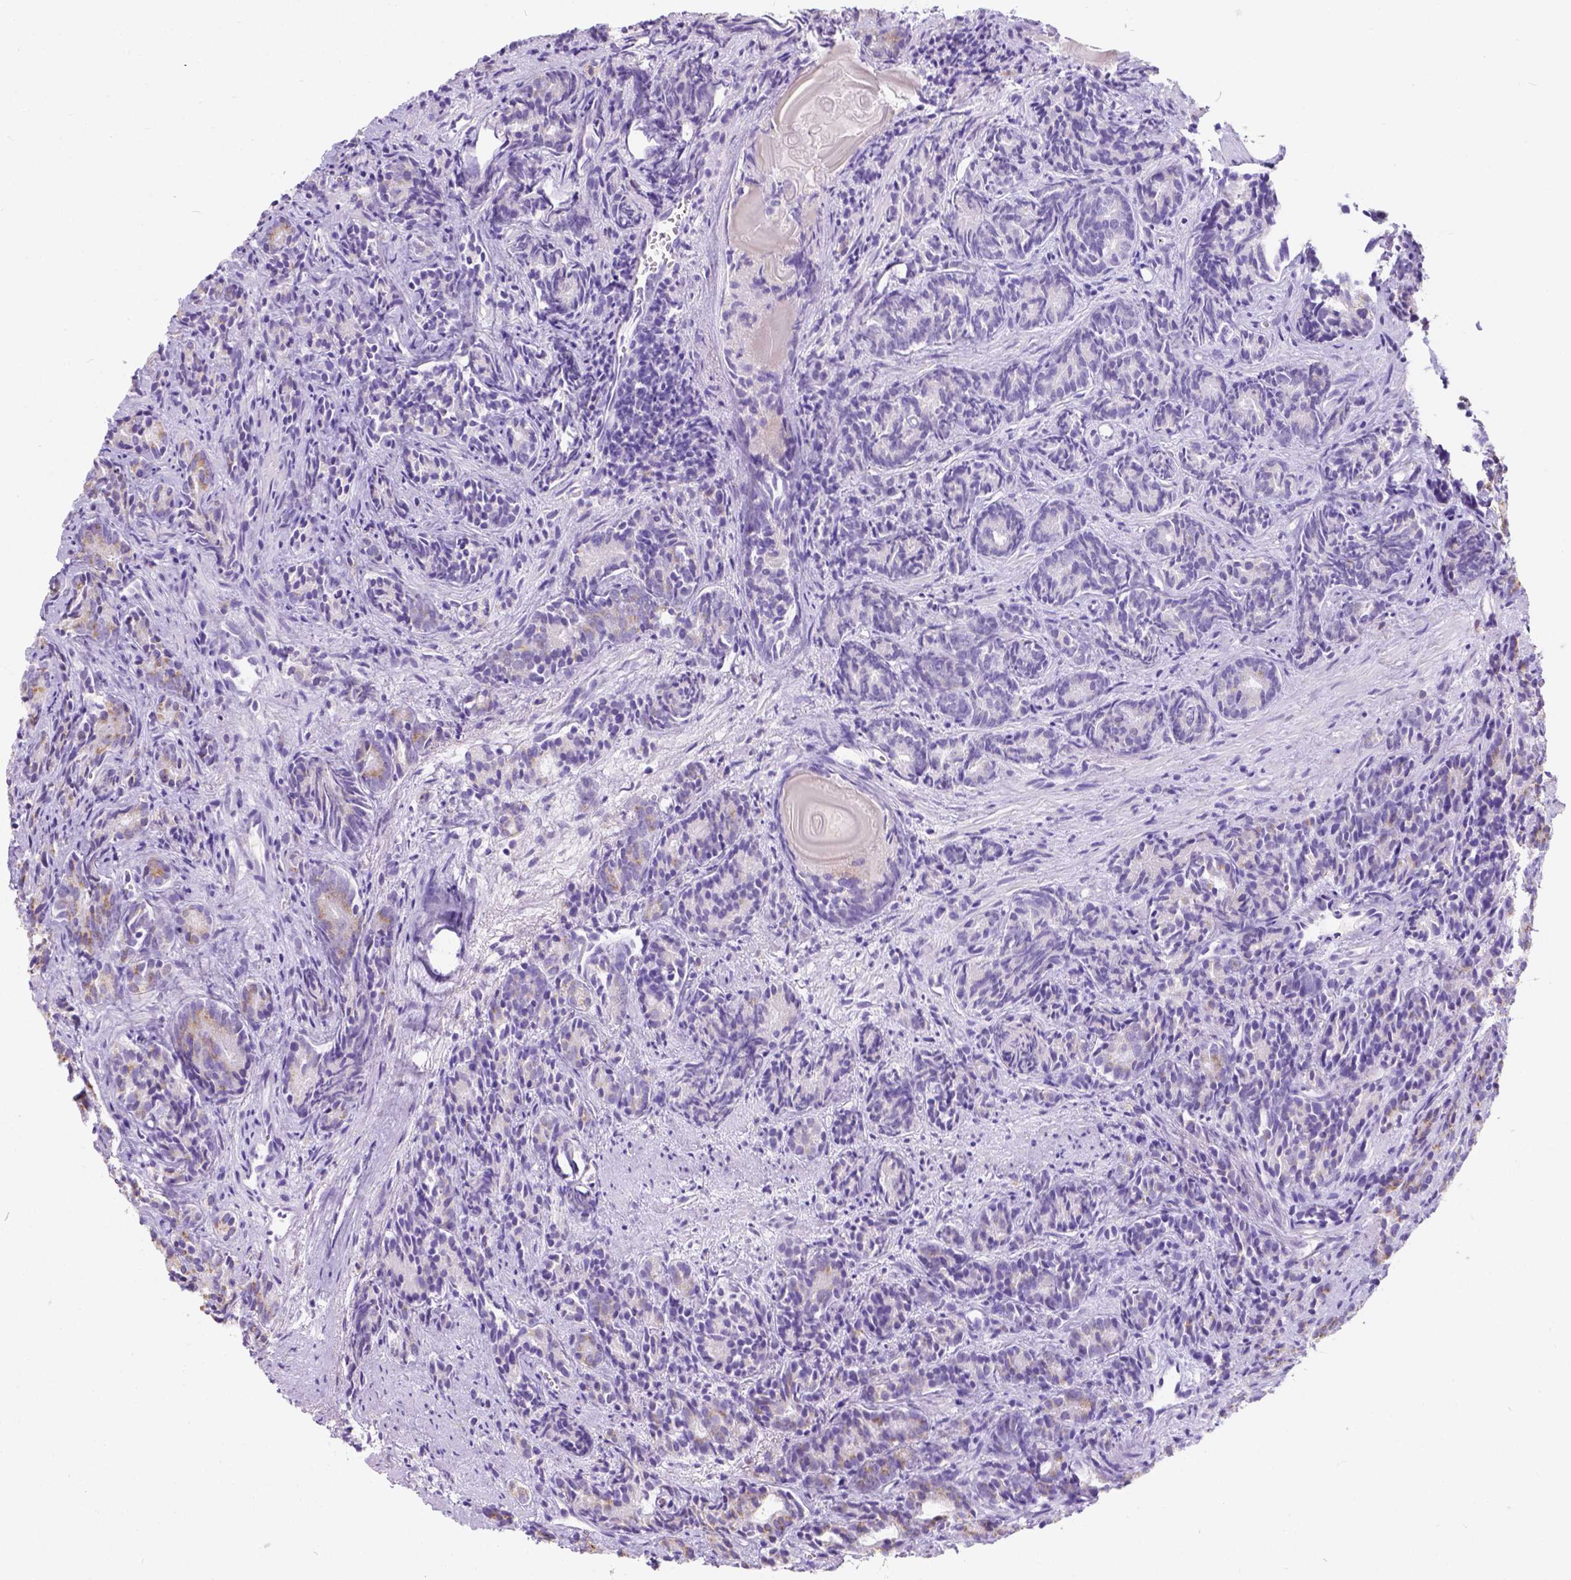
{"staining": {"intensity": "moderate", "quantity": "25%-75%", "location": "cytoplasmic/membranous"}, "tissue": "prostate cancer", "cell_type": "Tumor cells", "image_type": "cancer", "snomed": [{"axis": "morphology", "description": "Adenocarcinoma, High grade"}, {"axis": "topography", "description": "Prostate"}], "caption": "Immunohistochemistry (IHC) staining of prostate cancer, which demonstrates medium levels of moderate cytoplasmic/membranous positivity in about 25%-75% of tumor cells indicating moderate cytoplasmic/membranous protein expression. The staining was performed using DAB (brown) for protein detection and nuclei were counterstained in hematoxylin (blue).", "gene": "PHF7", "patient": {"sex": "male", "age": 84}}